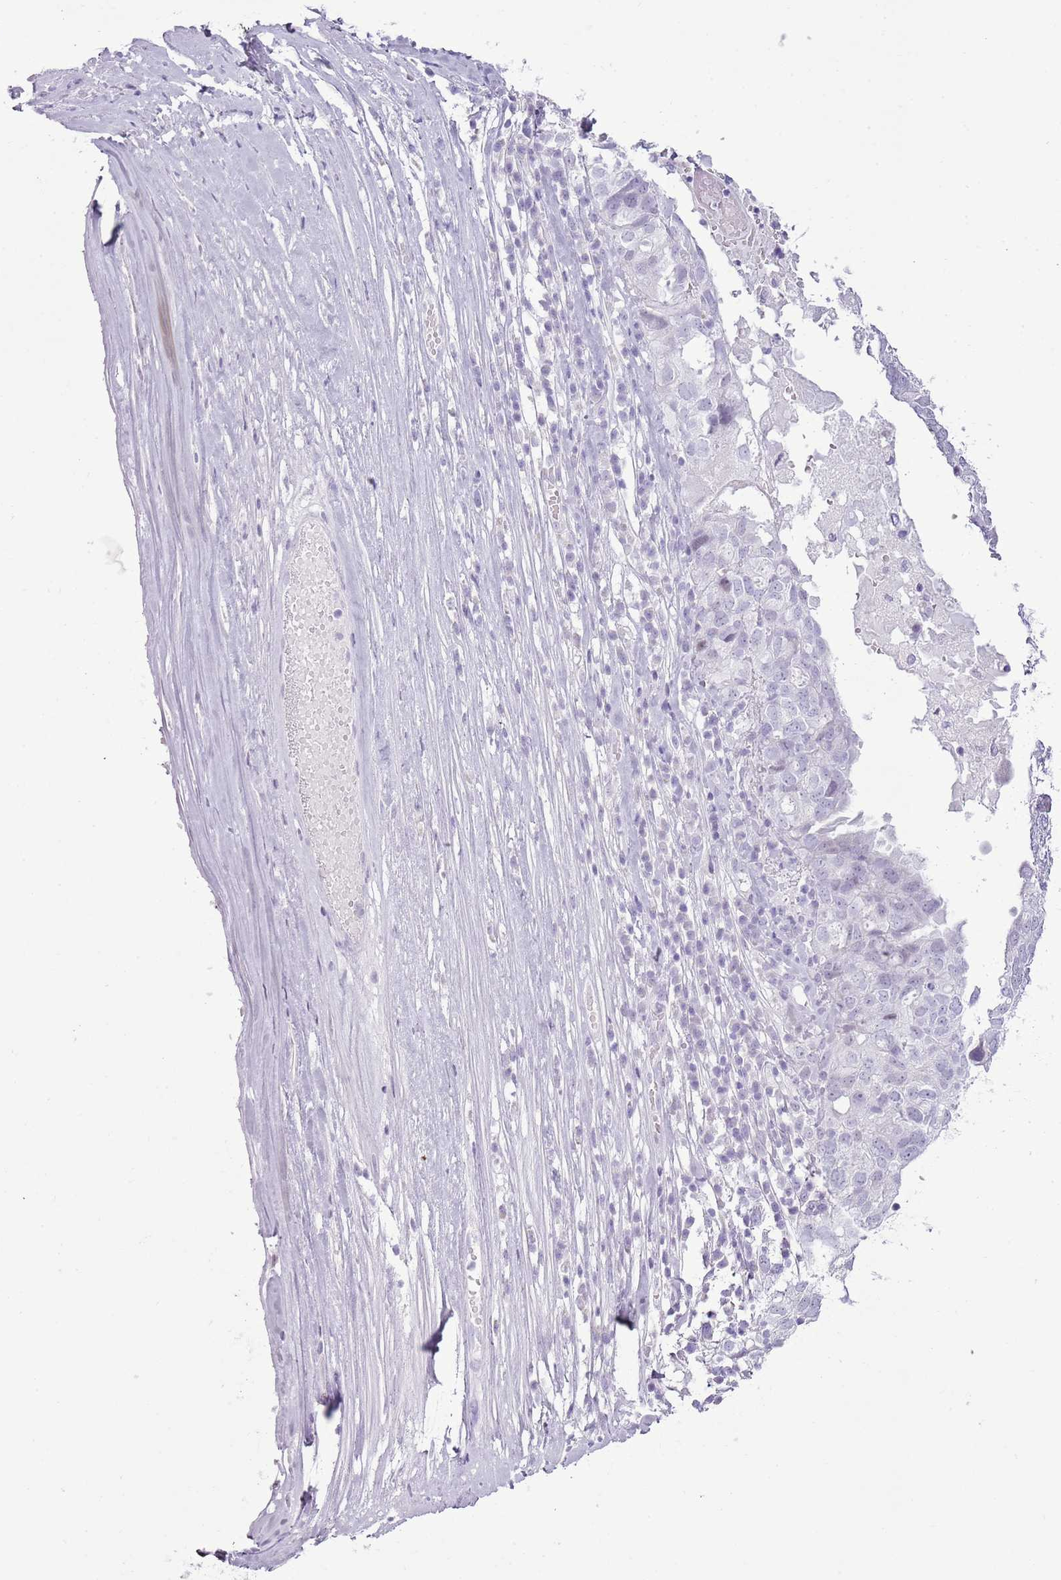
{"staining": {"intensity": "negative", "quantity": "none", "location": "none"}, "tissue": "ovarian cancer", "cell_type": "Tumor cells", "image_type": "cancer", "snomed": [{"axis": "morphology", "description": "Carcinoma, endometroid"}, {"axis": "topography", "description": "Ovary"}], "caption": "IHC of human ovarian cancer demonstrates no staining in tumor cells.", "gene": "RPL3L", "patient": {"sex": "female", "age": 62}}